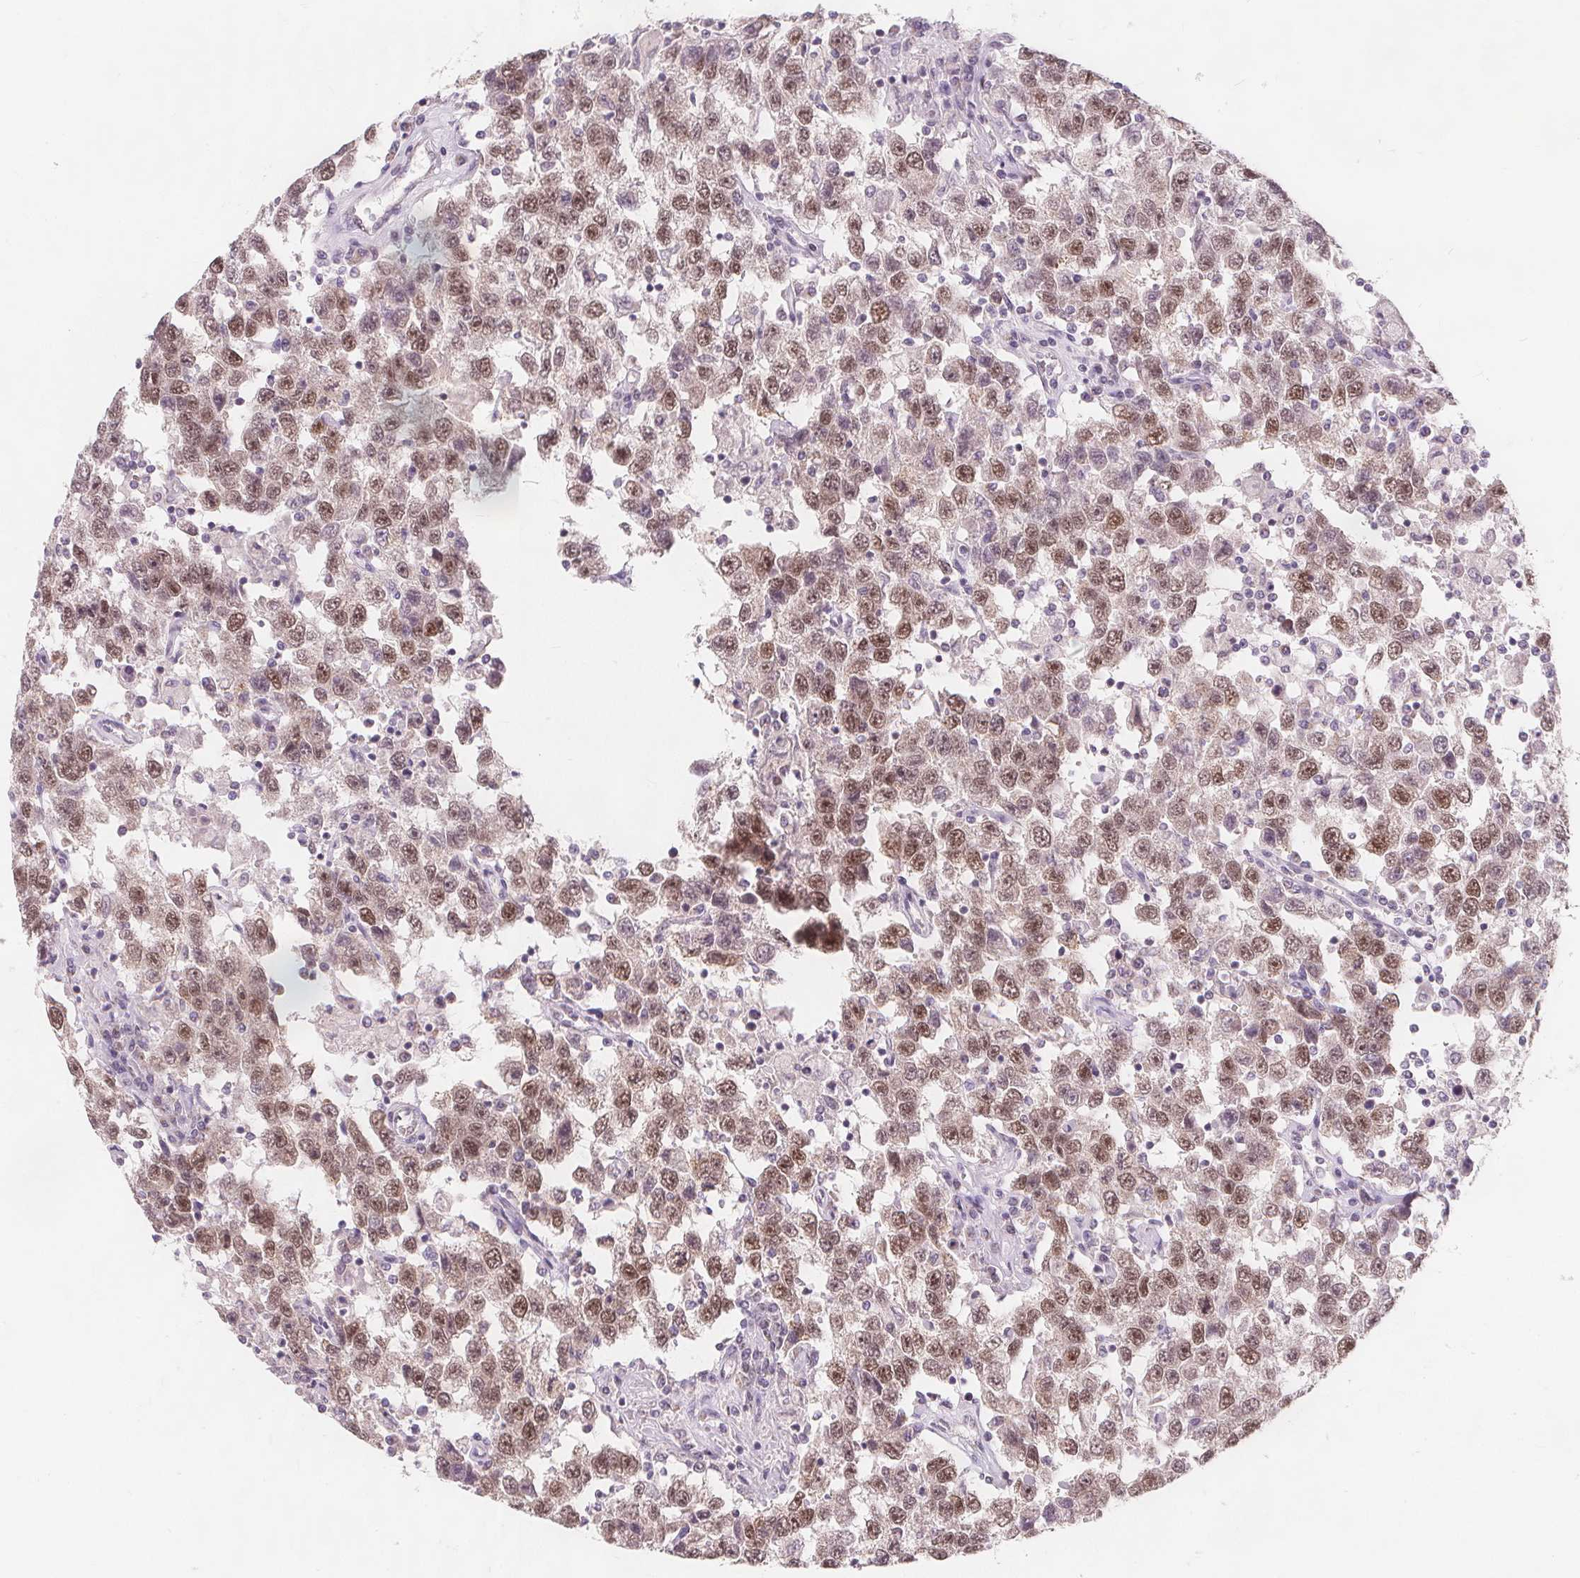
{"staining": {"intensity": "moderate", "quantity": ">75%", "location": "nuclear"}, "tissue": "testis cancer", "cell_type": "Tumor cells", "image_type": "cancer", "snomed": [{"axis": "morphology", "description": "Seminoma, NOS"}, {"axis": "topography", "description": "Testis"}], "caption": "Protein staining of testis cancer (seminoma) tissue exhibits moderate nuclear staining in about >75% of tumor cells. (Stains: DAB (3,3'-diaminobenzidine) in brown, nuclei in blue, Microscopy: brightfield microscopy at high magnification).", "gene": "TIPIN", "patient": {"sex": "male", "age": 41}}